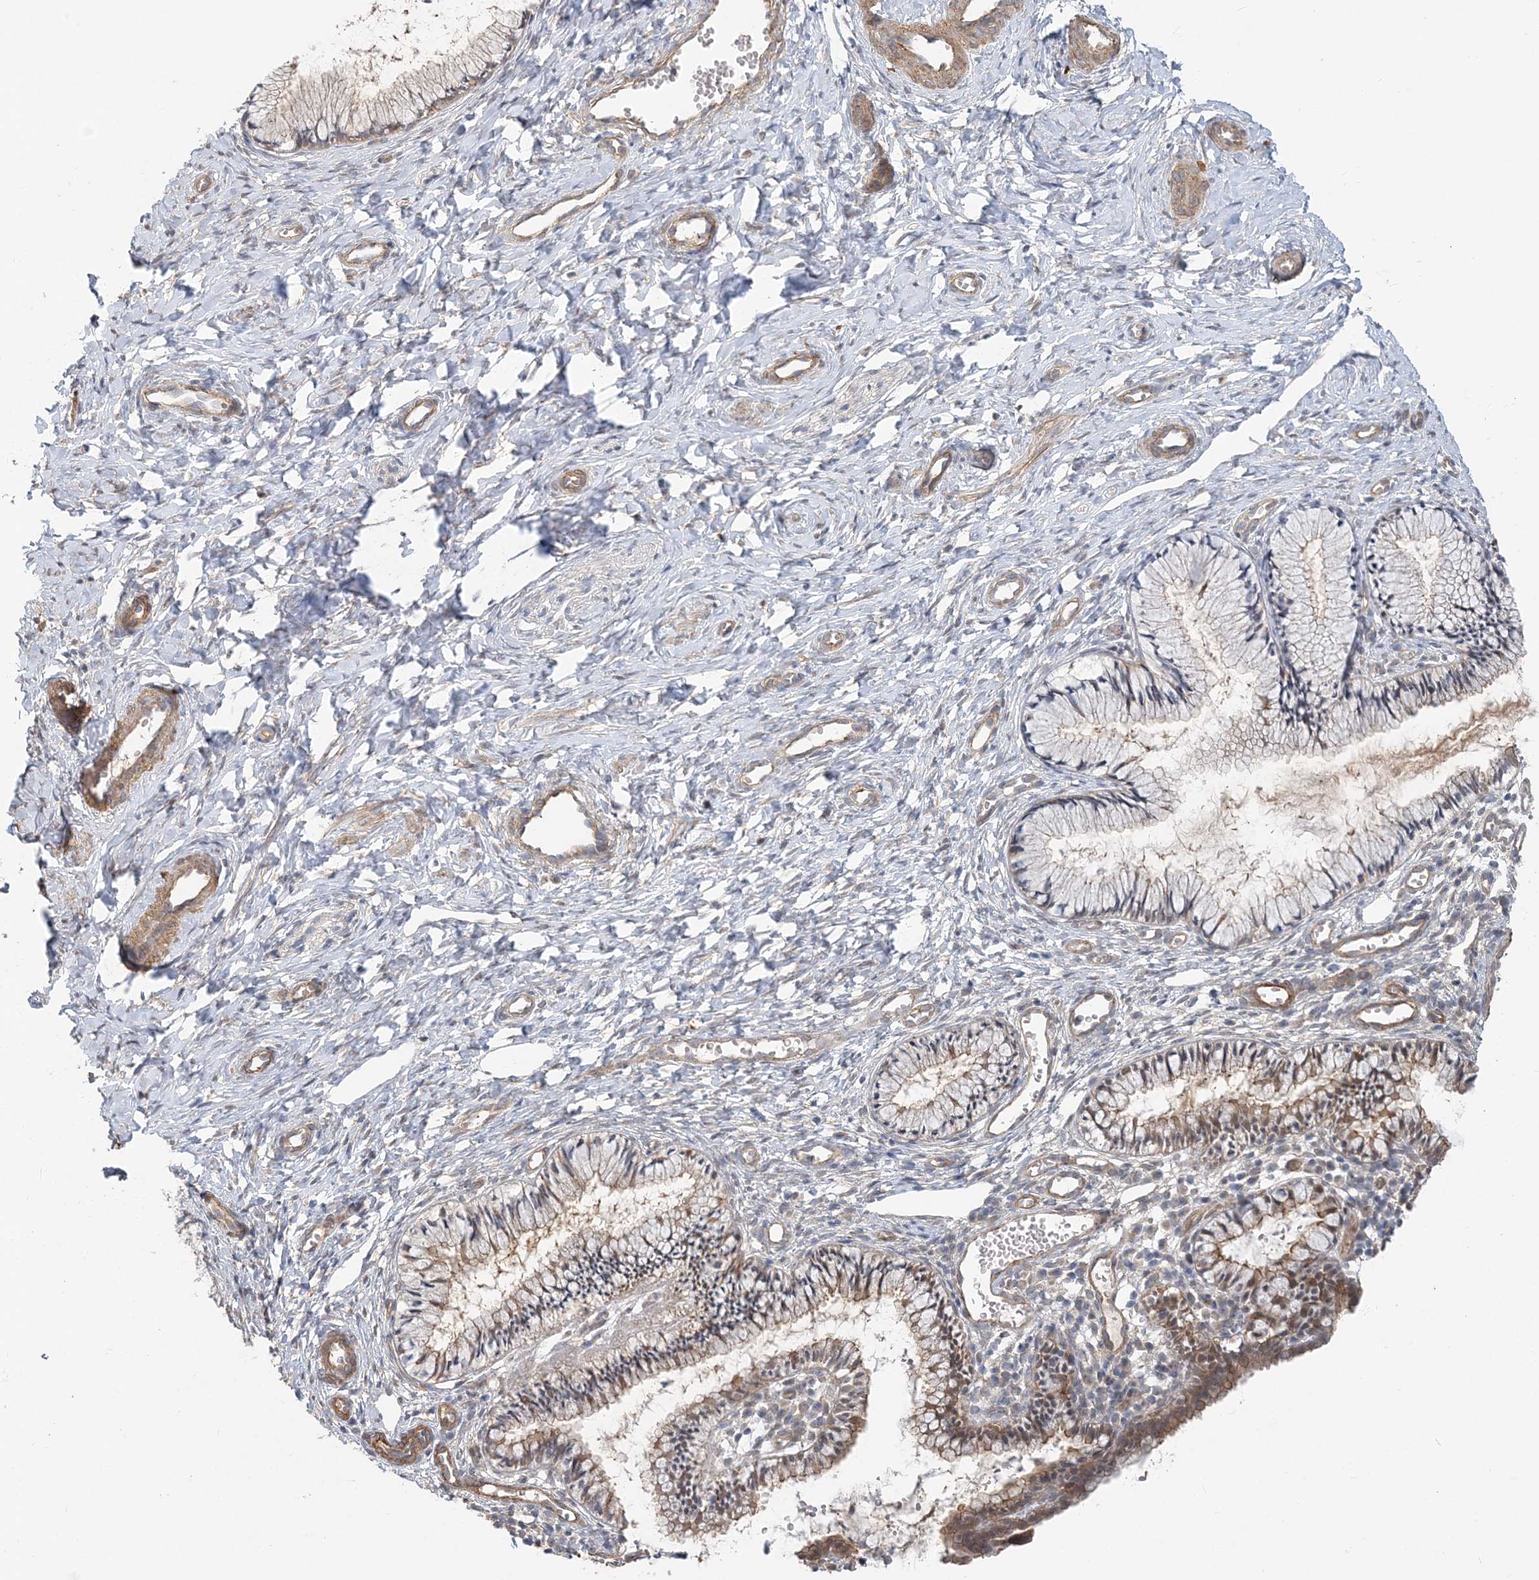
{"staining": {"intensity": "weak", "quantity": "<25%", "location": "cytoplasmic/membranous"}, "tissue": "cervix", "cell_type": "Glandular cells", "image_type": "normal", "snomed": [{"axis": "morphology", "description": "Normal tissue, NOS"}, {"axis": "topography", "description": "Cervix"}], "caption": "This is an immunohistochemistry photomicrograph of benign human cervix. There is no staining in glandular cells.", "gene": "MAT2B", "patient": {"sex": "female", "age": 27}}